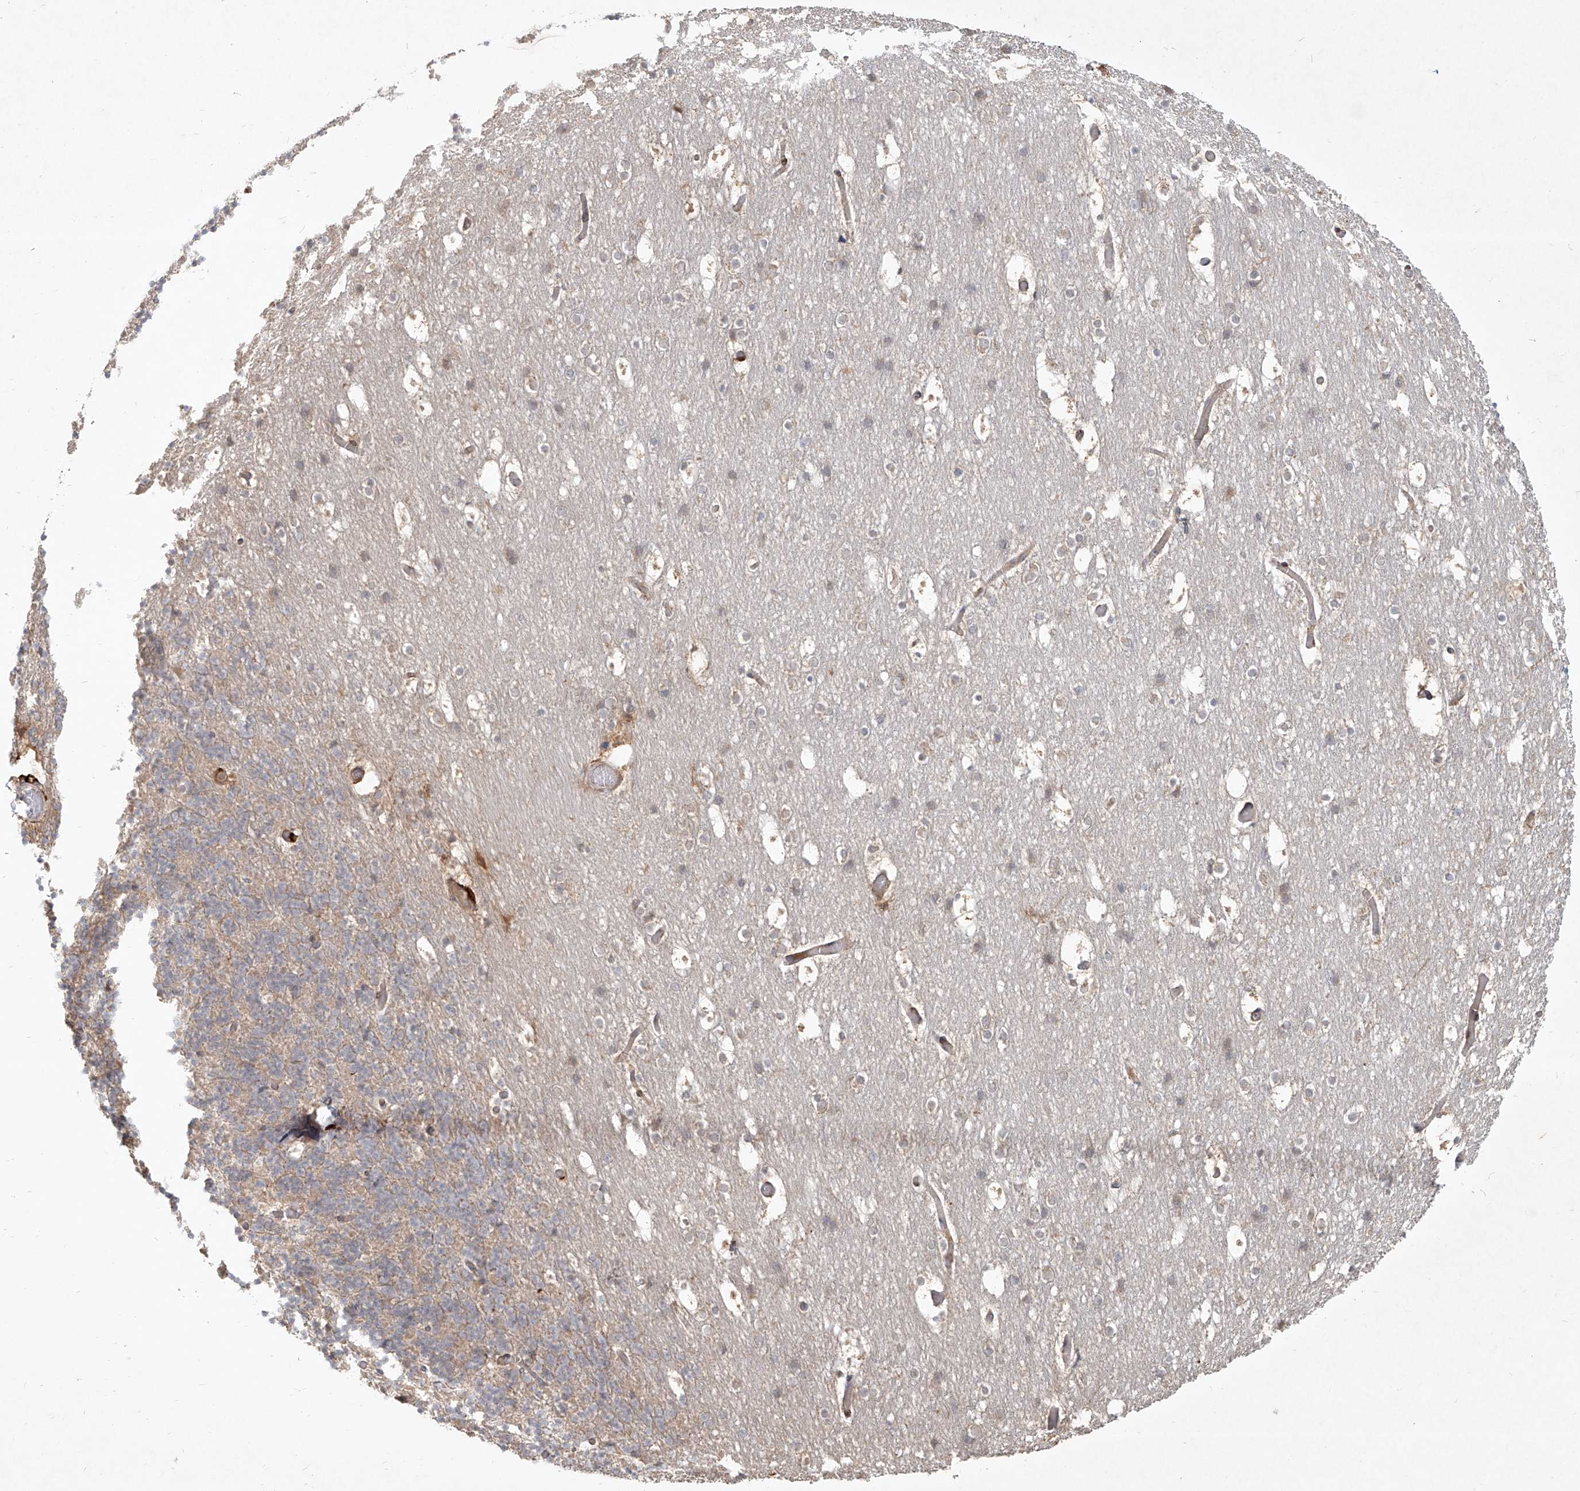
{"staining": {"intensity": "negative", "quantity": "none", "location": "none"}, "tissue": "cerebellum", "cell_type": "Cells in granular layer", "image_type": "normal", "snomed": [{"axis": "morphology", "description": "Normal tissue, NOS"}, {"axis": "topography", "description": "Cerebellum"}], "caption": "The micrograph demonstrates no staining of cells in granular layer in normal cerebellum. (DAB immunohistochemistry (IHC) visualized using brightfield microscopy, high magnification).", "gene": "CD209", "patient": {"sex": "male", "age": 57}}